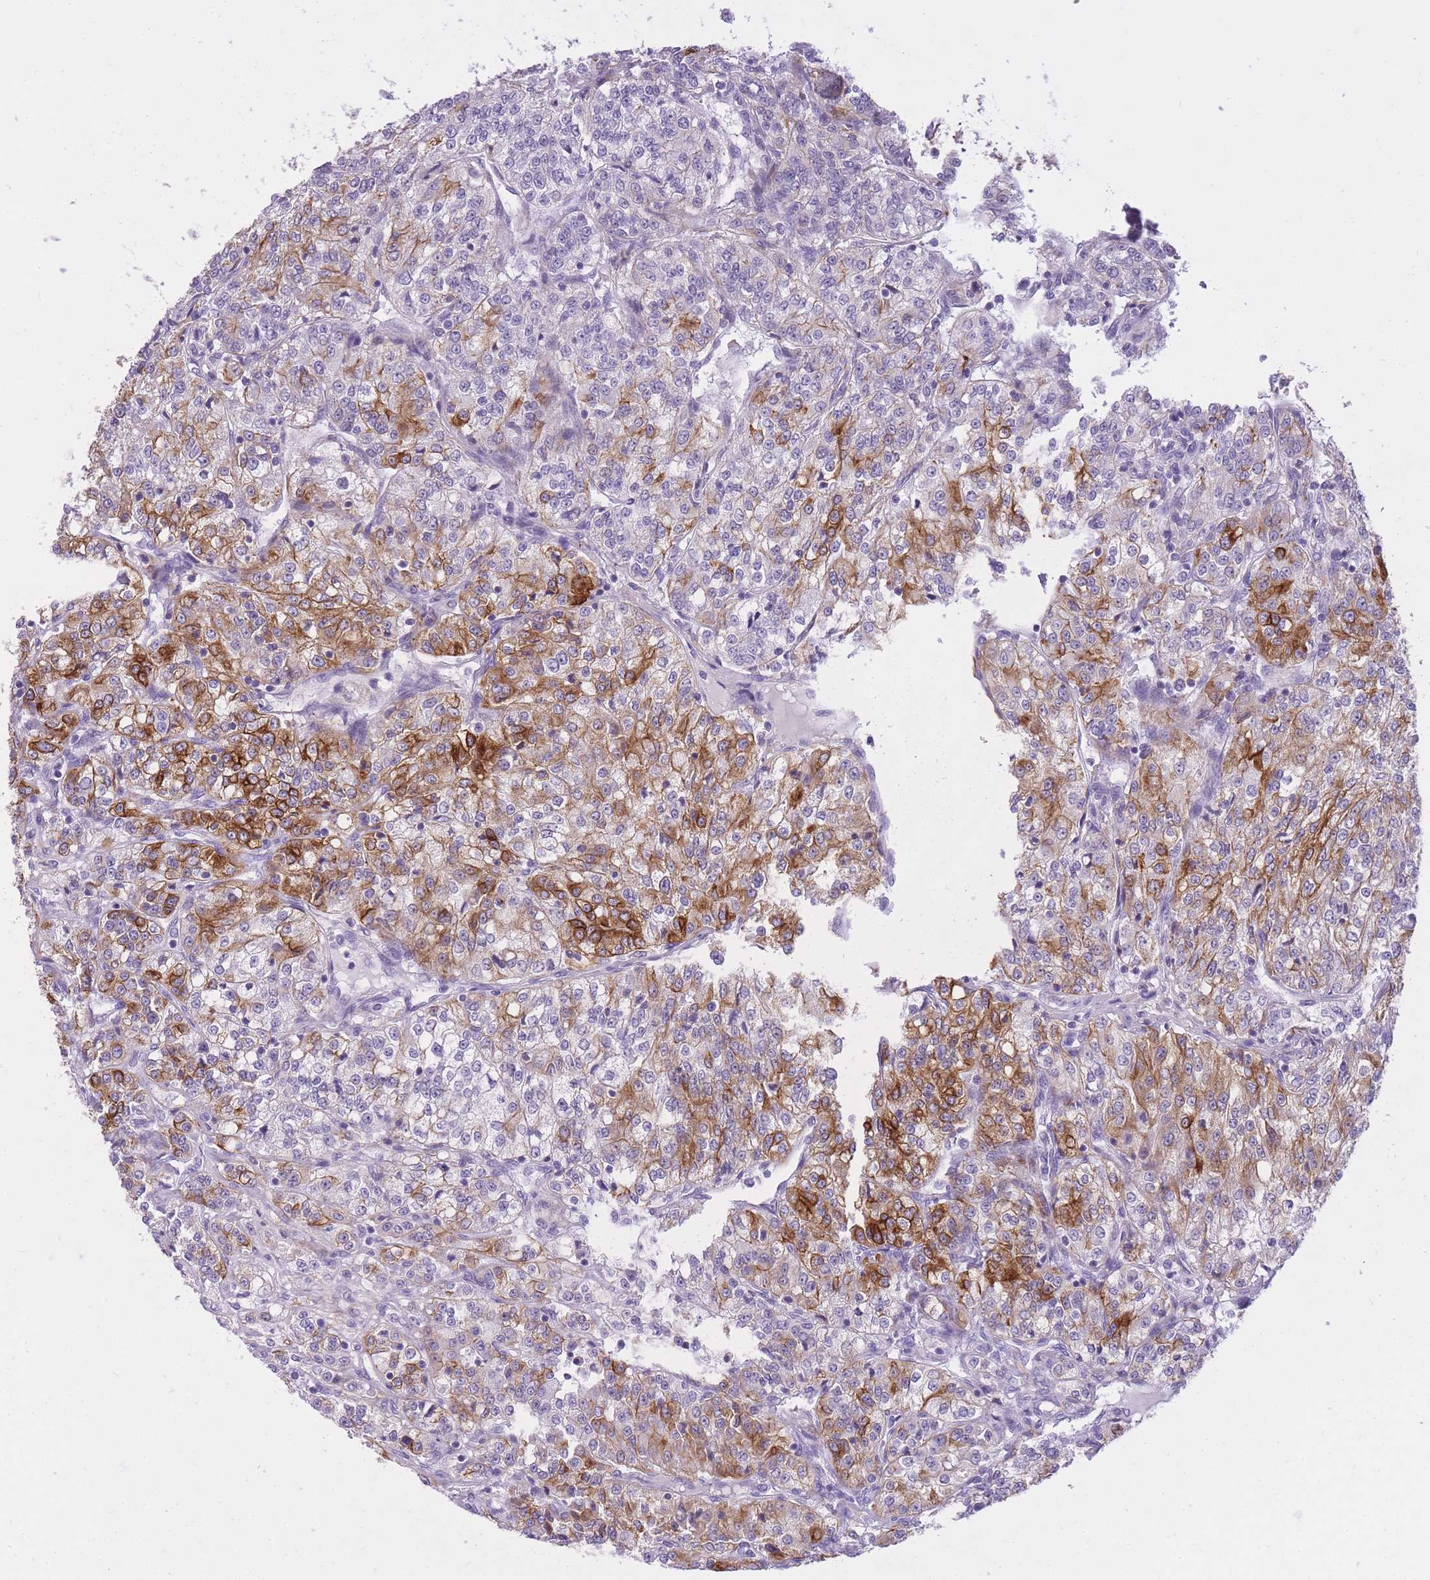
{"staining": {"intensity": "strong", "quantity": "25%-75%", "location": "cytoplasmic/membranous"}, "tissue": "renal cancer", "cell_type": "Tumor cells", "image_type": "cancer", "snomed": [{"axis": "morphology", "description": "Adenocarcinoma, NOS"}, {"axis": "topography", "description": "Kidney"}], "caption": "Immunohistochemical staining of renal cancer demonstrates strong cytoplasmic/membranous protein staining in about 25%-75% of tumor cells.", "gene": "RADX", "patient": {"sex": "female", "age": 63}}